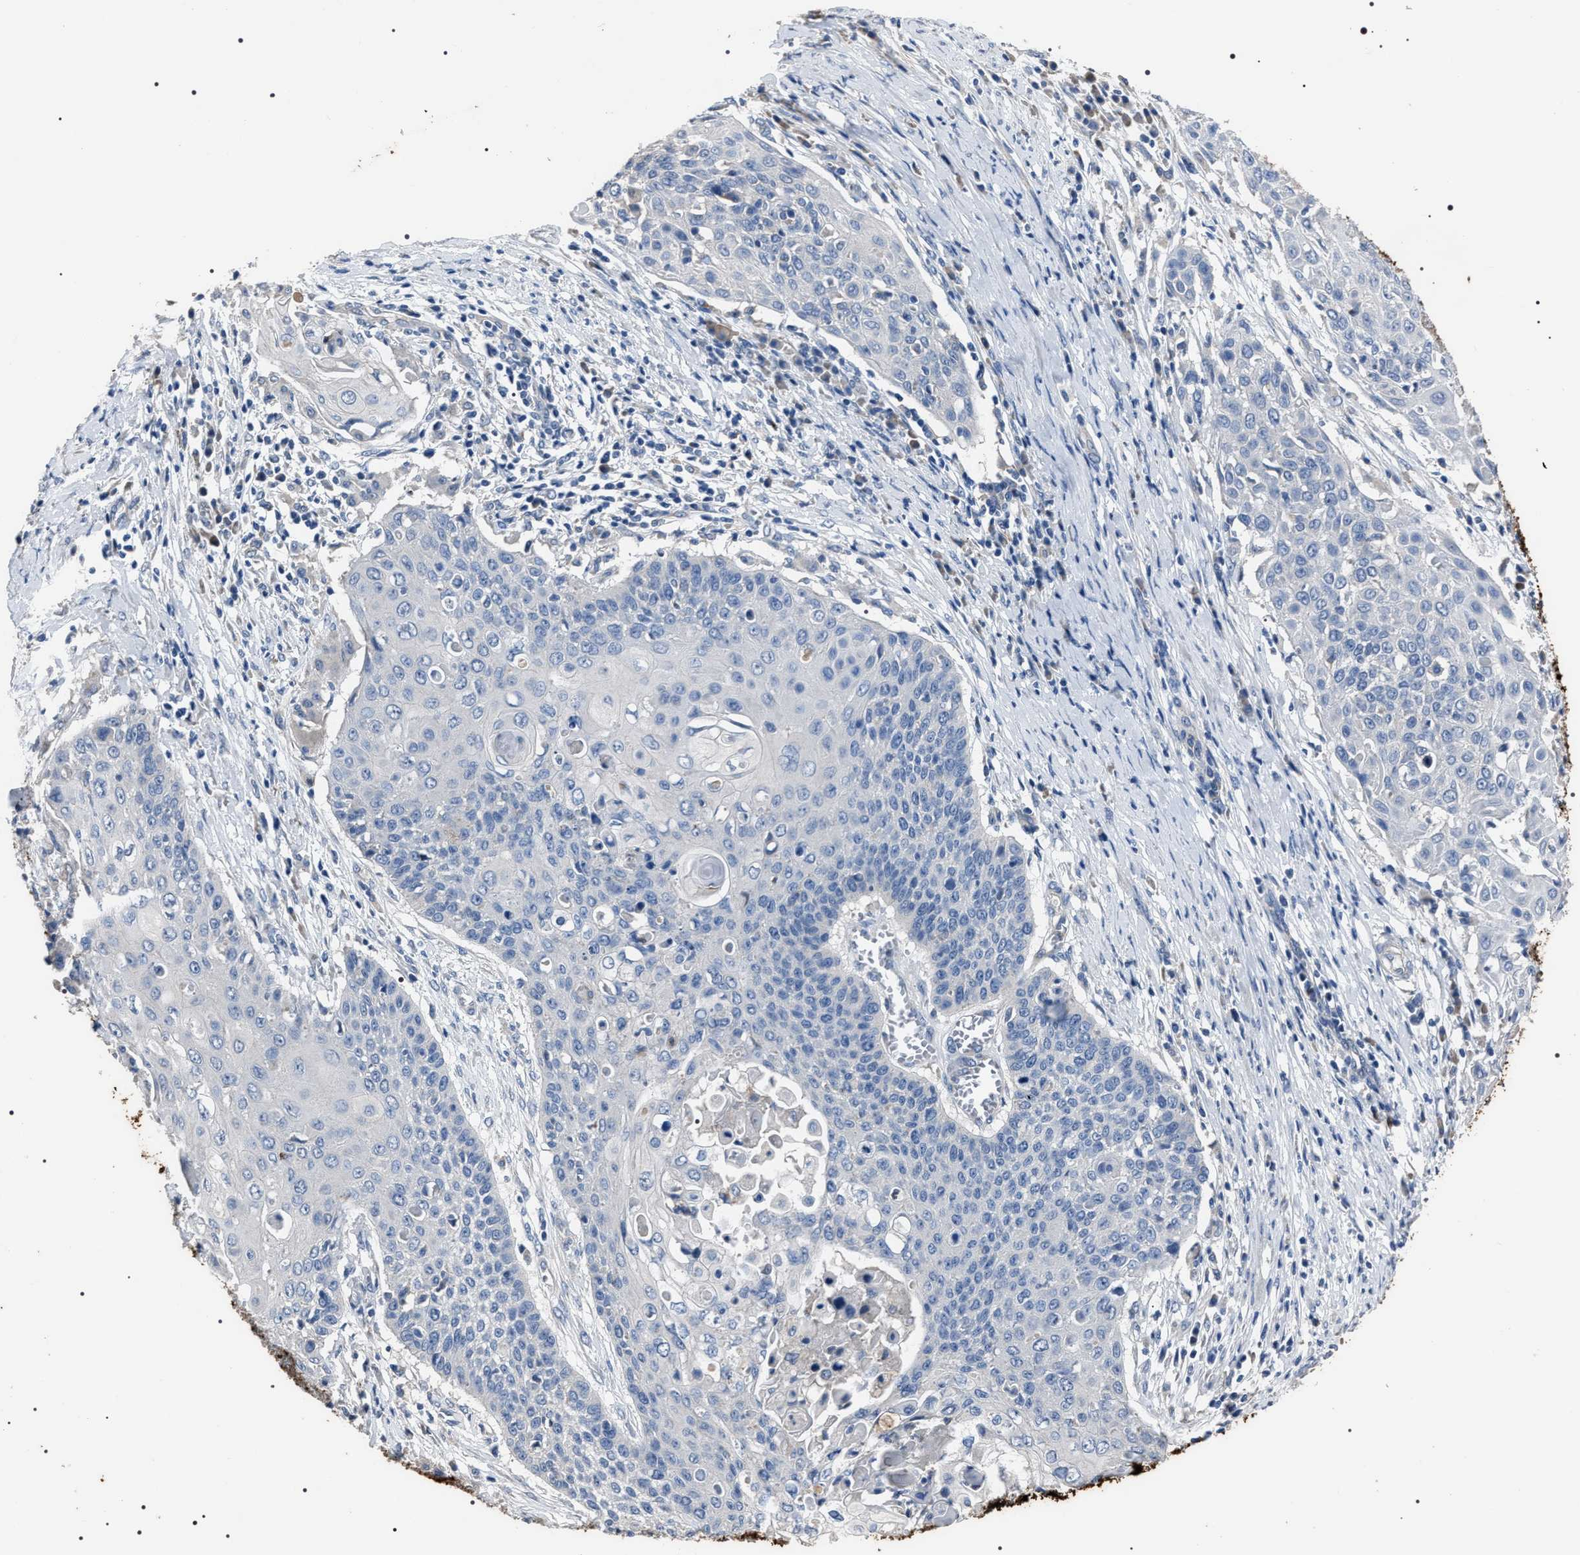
{"staining": {"intensity": "negative", "quantity": "none", "location": "none"}, "tissue": "cervical cancer", "cell_type": "Tumor cells", "image_type": "cancer", "snomed": [{"axis": "morphology", "description": "Squamous cell carcinoma, NOS"}, {"axis": "topography", "description": "Cervix"}], "caption": "Immunohistochemistry (IHC) histopathology image of squamous cell carcinoma (cervical) stained for a protein (brown), which displays no staining in tumor cells.", "gene": "TRIM54", "patient": {"sex": "female", "age": 39}}